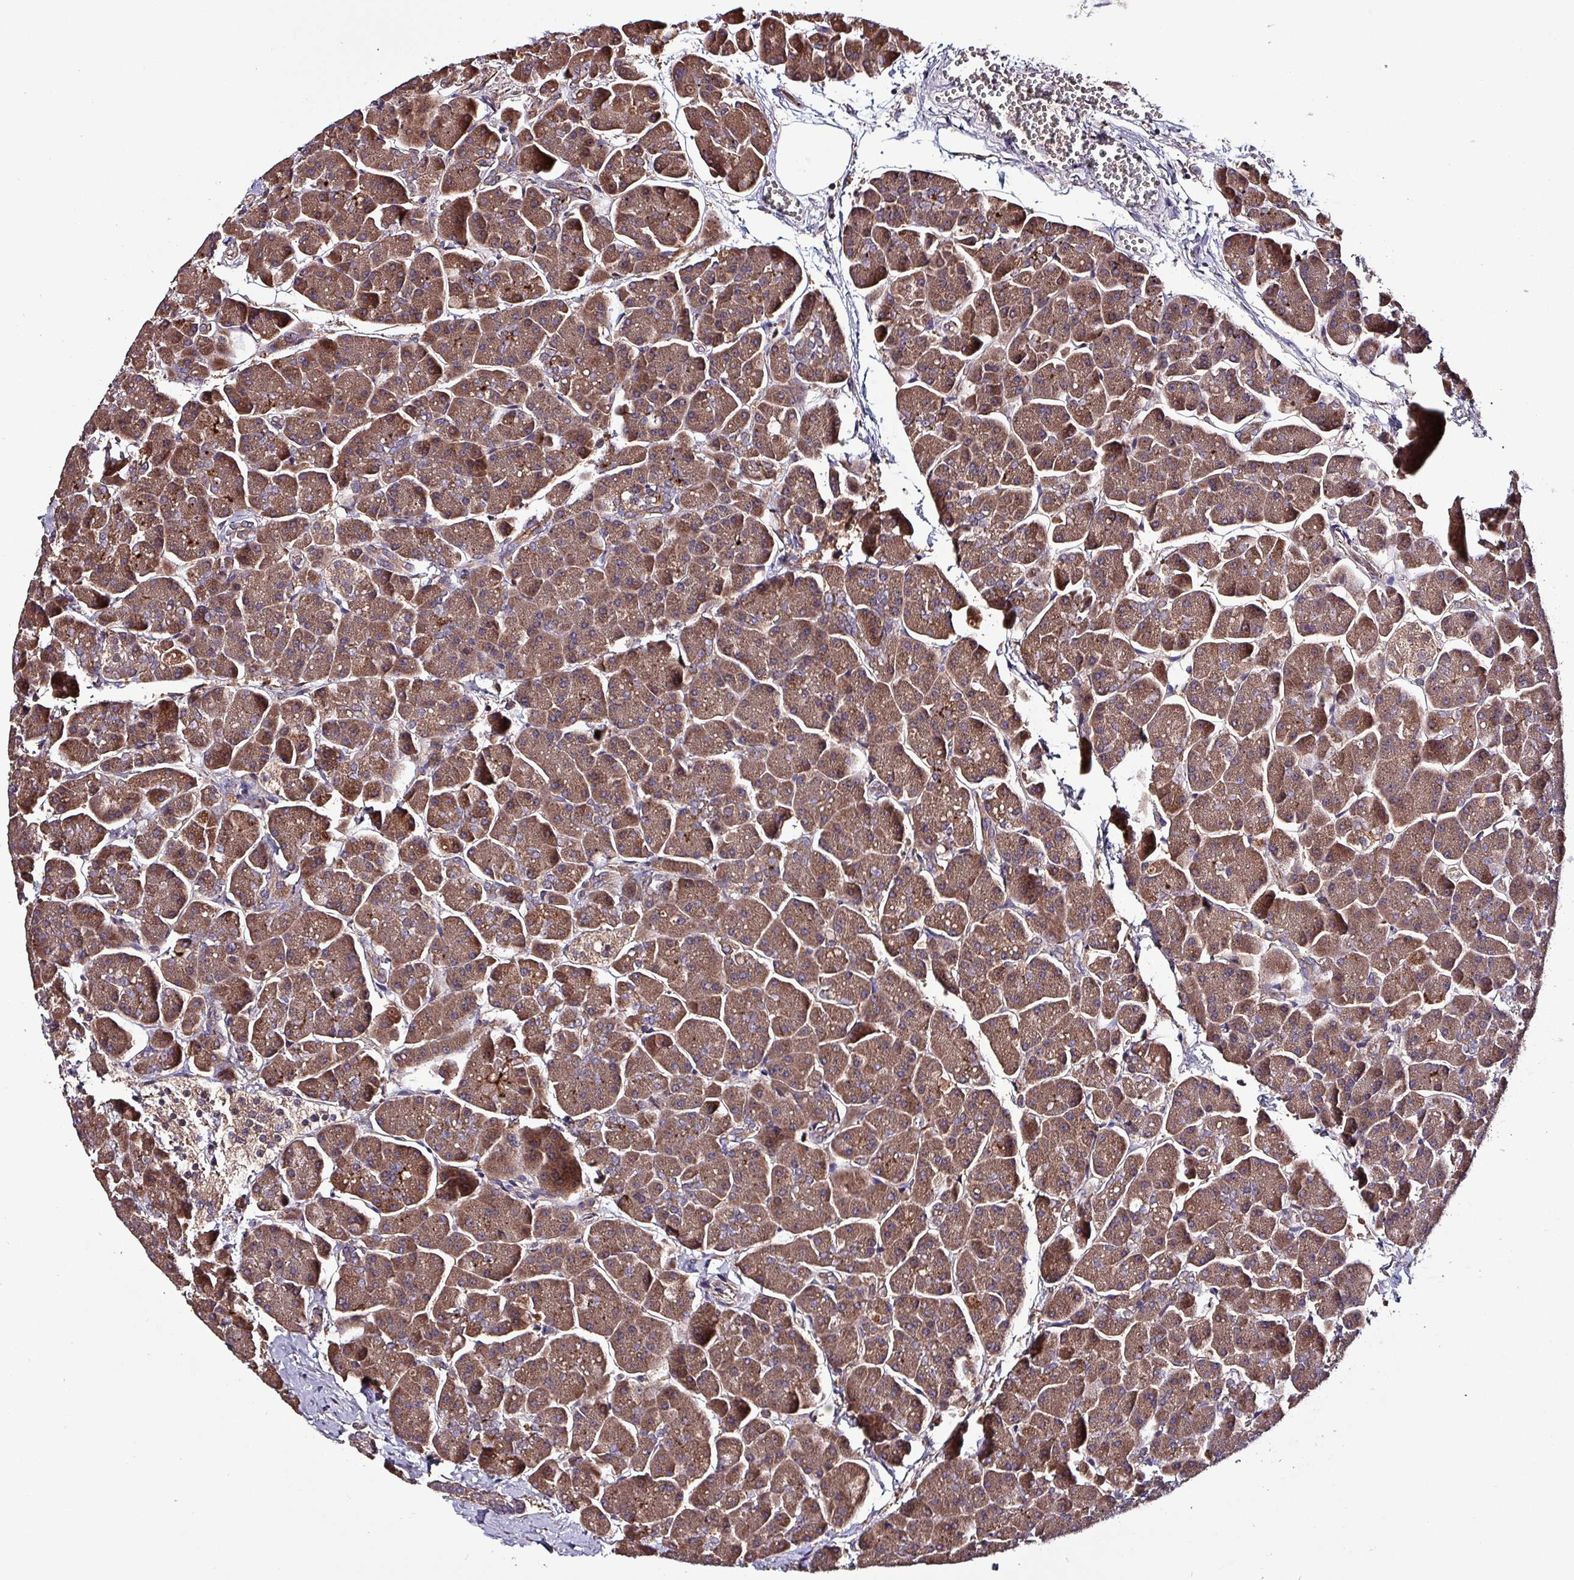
{"staining": {"intensity": "moderate", "quantity": ">75%", "location": "cytoplasmic/membranous"}, "tissue": "pancreas", "cell_type": "Exocrine glandular cells", "image_type": "normal", "snomed": [{"axis": "morphology", "description": "Normal tissue, NOS"}, {"axis": "topography", "description": "Pancreas"}, {"axis": "topography", "description": "Peripheral nerve tissue"}], "caption": "IHC micrograph of unremarkable human pancreas stained for a protein (brown), which exhibits medium levels of moderate cytoplasmic/membranous positivity in approximately >75% of exocrine glandular cells.", "gene": "PAFAH1B2", "patient": {"sex": "male", "age": 54}}